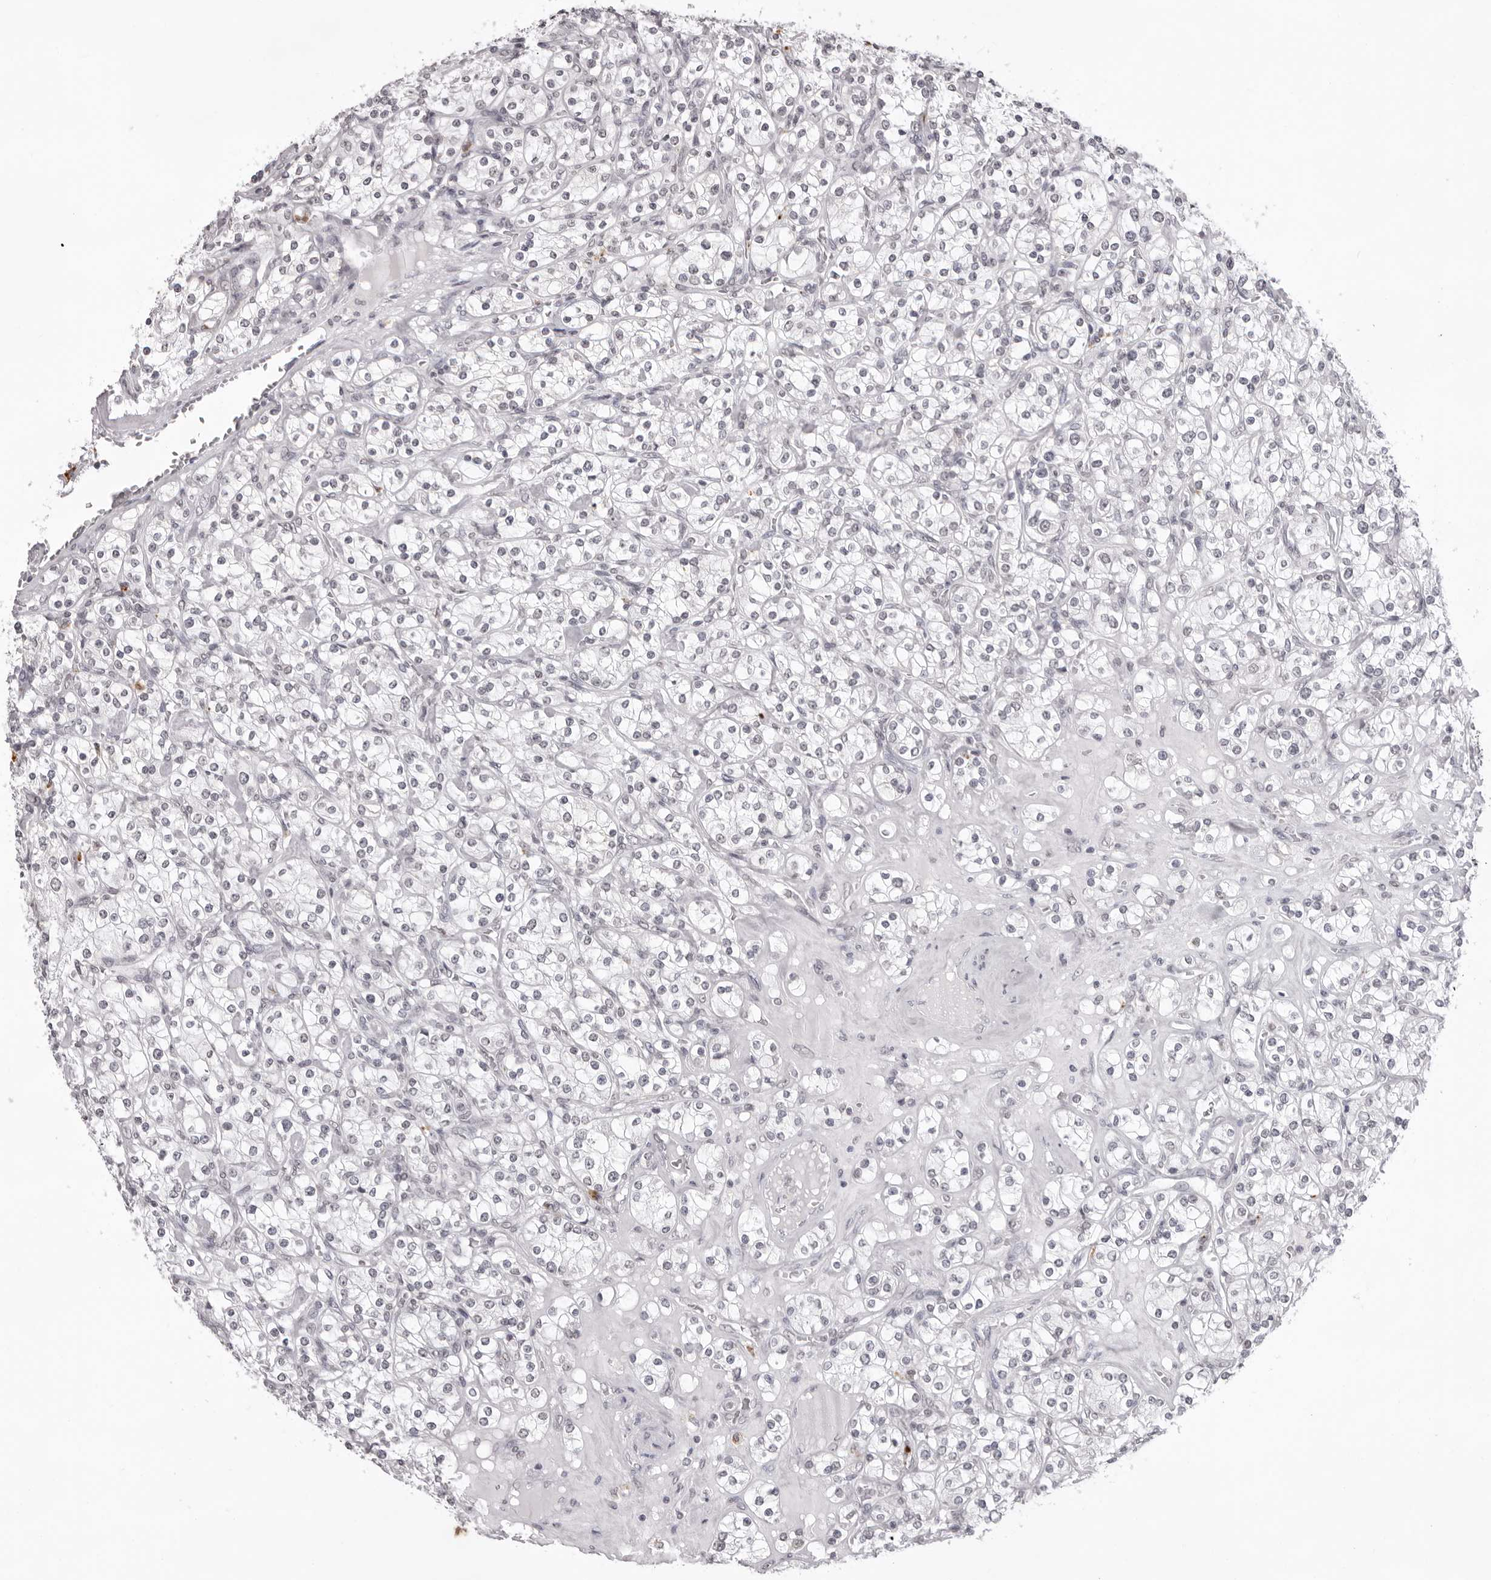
{"staining": {"intensity": "negative", "quantity": "none", "location": "none"}, "tissue": "renal cancer", "cell_type": "Tumor cells", "image_type": "cancer", "snomed": [{"axis": "morphology", "description": "Adenocarcinoma, NOS"}, {"axis": "topography", "description": "Kidney"}], "caption": "Immunohistochemistry image of neoplastic tissue: renal cancer stained with DAB displays no significant protein positivity in tumor cells.", "gene": "NTM", "patient": {"sex": "male", "age": 77}}